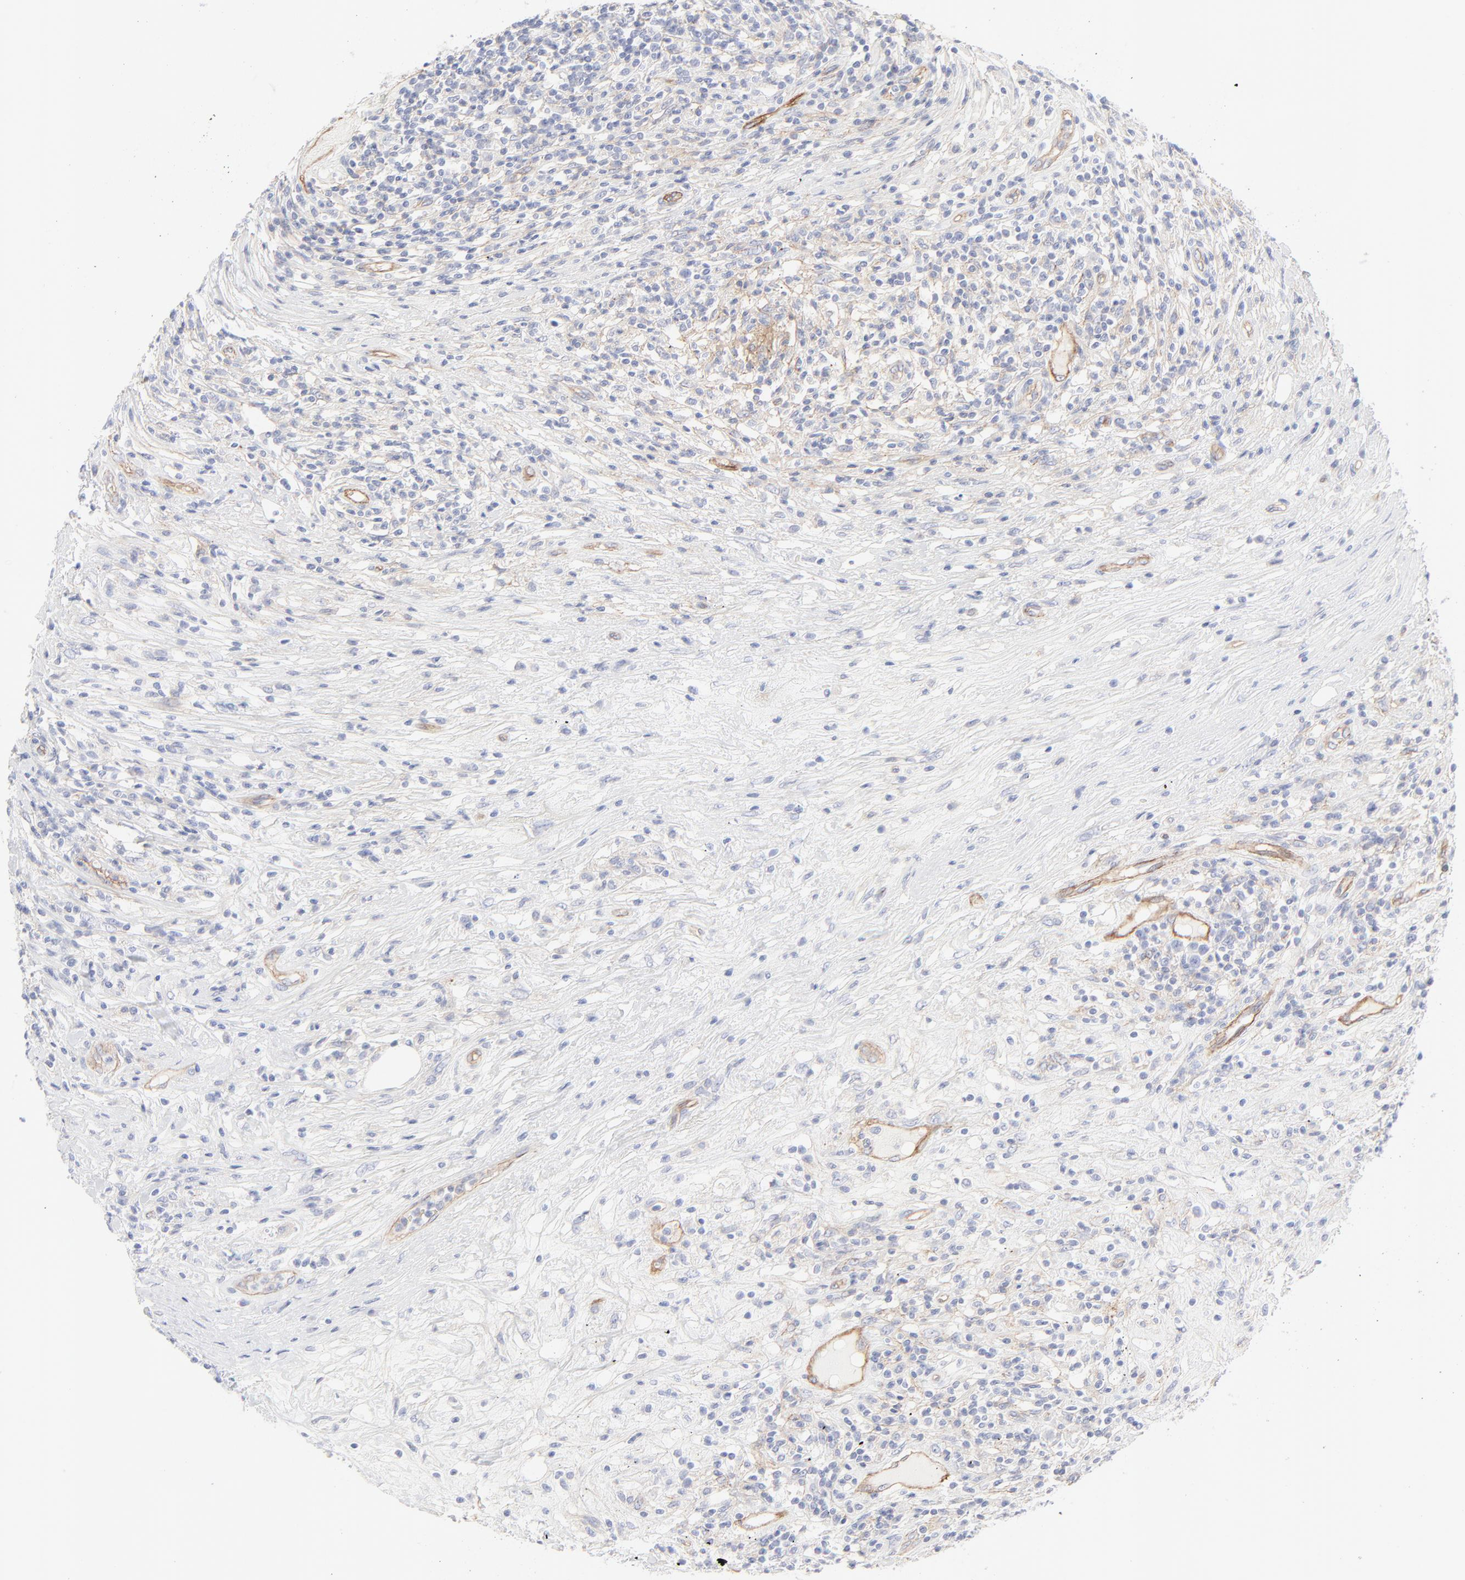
{"staining": {"intensity": "negative", "quantity": "none", "location": "none"}, "tissue": "lymphoma", "cell_type": "Tumor cells", "image_type": "cancer", "snomed": [{"axis": "morphology", "description": "Malignant lymphoma, non-Hodgkin's type, High grade"}, {"axis": "topography", "description": "Lymph node"}], "caption": "Immunohistochemistry (IHC) photomicrograph of lymphoma stained for a protein (brown), which demonstrates no expression in tumor cells.", "gene": "ITGA5", "patient": {"sex": "female", "age": 84}}